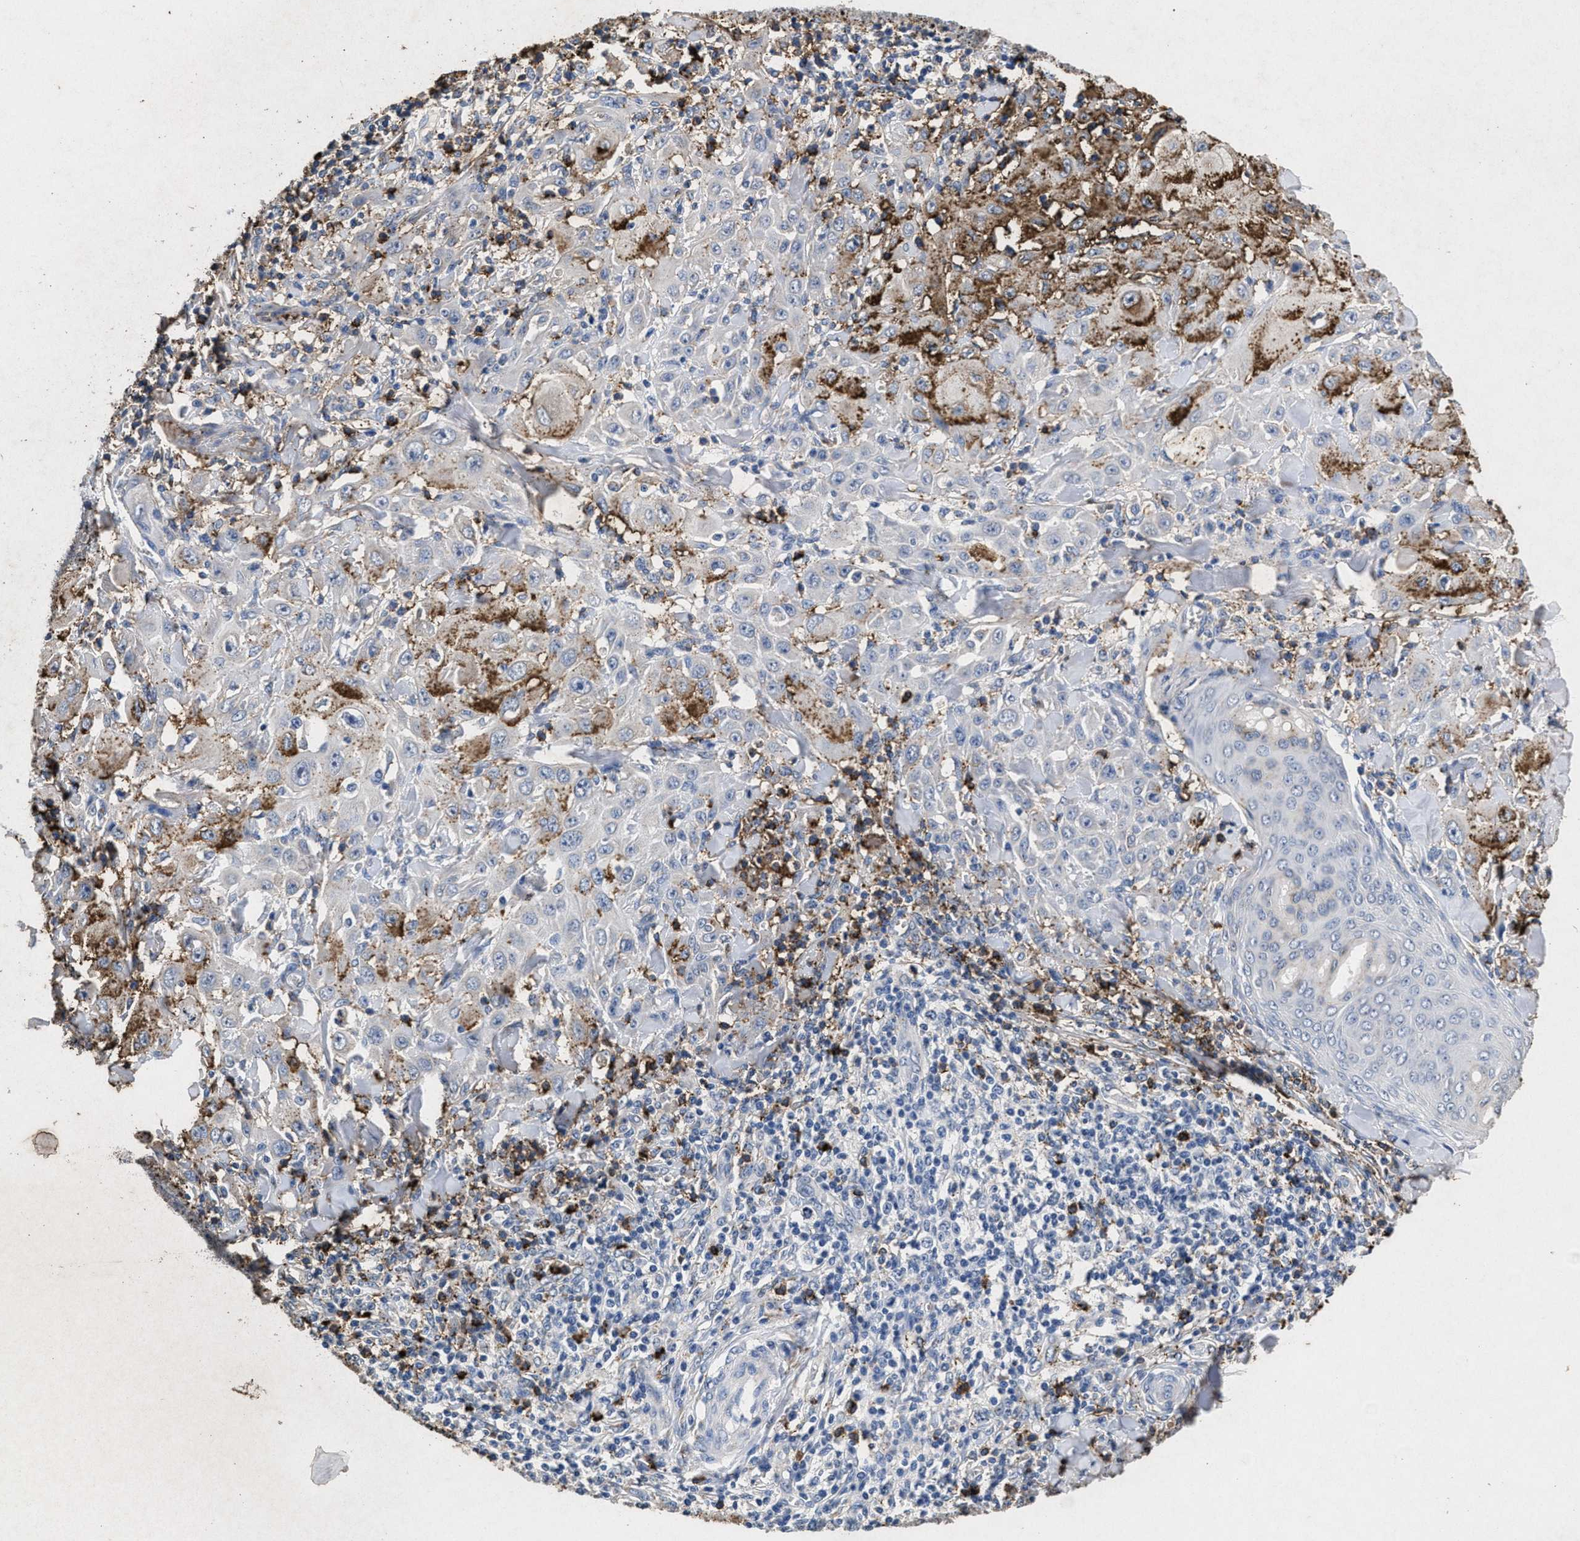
{"staining": {"intensity": "moderate", "quantity": "<25%", "location": "cytoplasmic/membranous"}, "tissue": "skin cancer", "cell_type": "Tumor cells", "image_type": "cancer", "snomed": [{"axis": "morphology", "description": "Squamous cell carcinoma, NOS"}, {"axis": "topography", "description": "Skin"}], "caption": "Moderate cytoplasmic/membranous expression is present in approximately <25% of tumor cells in skin cancer (squamous cell carcinoma).", "gene": "LTB4R2", "patient": {"sex": "male", "age": 24}}